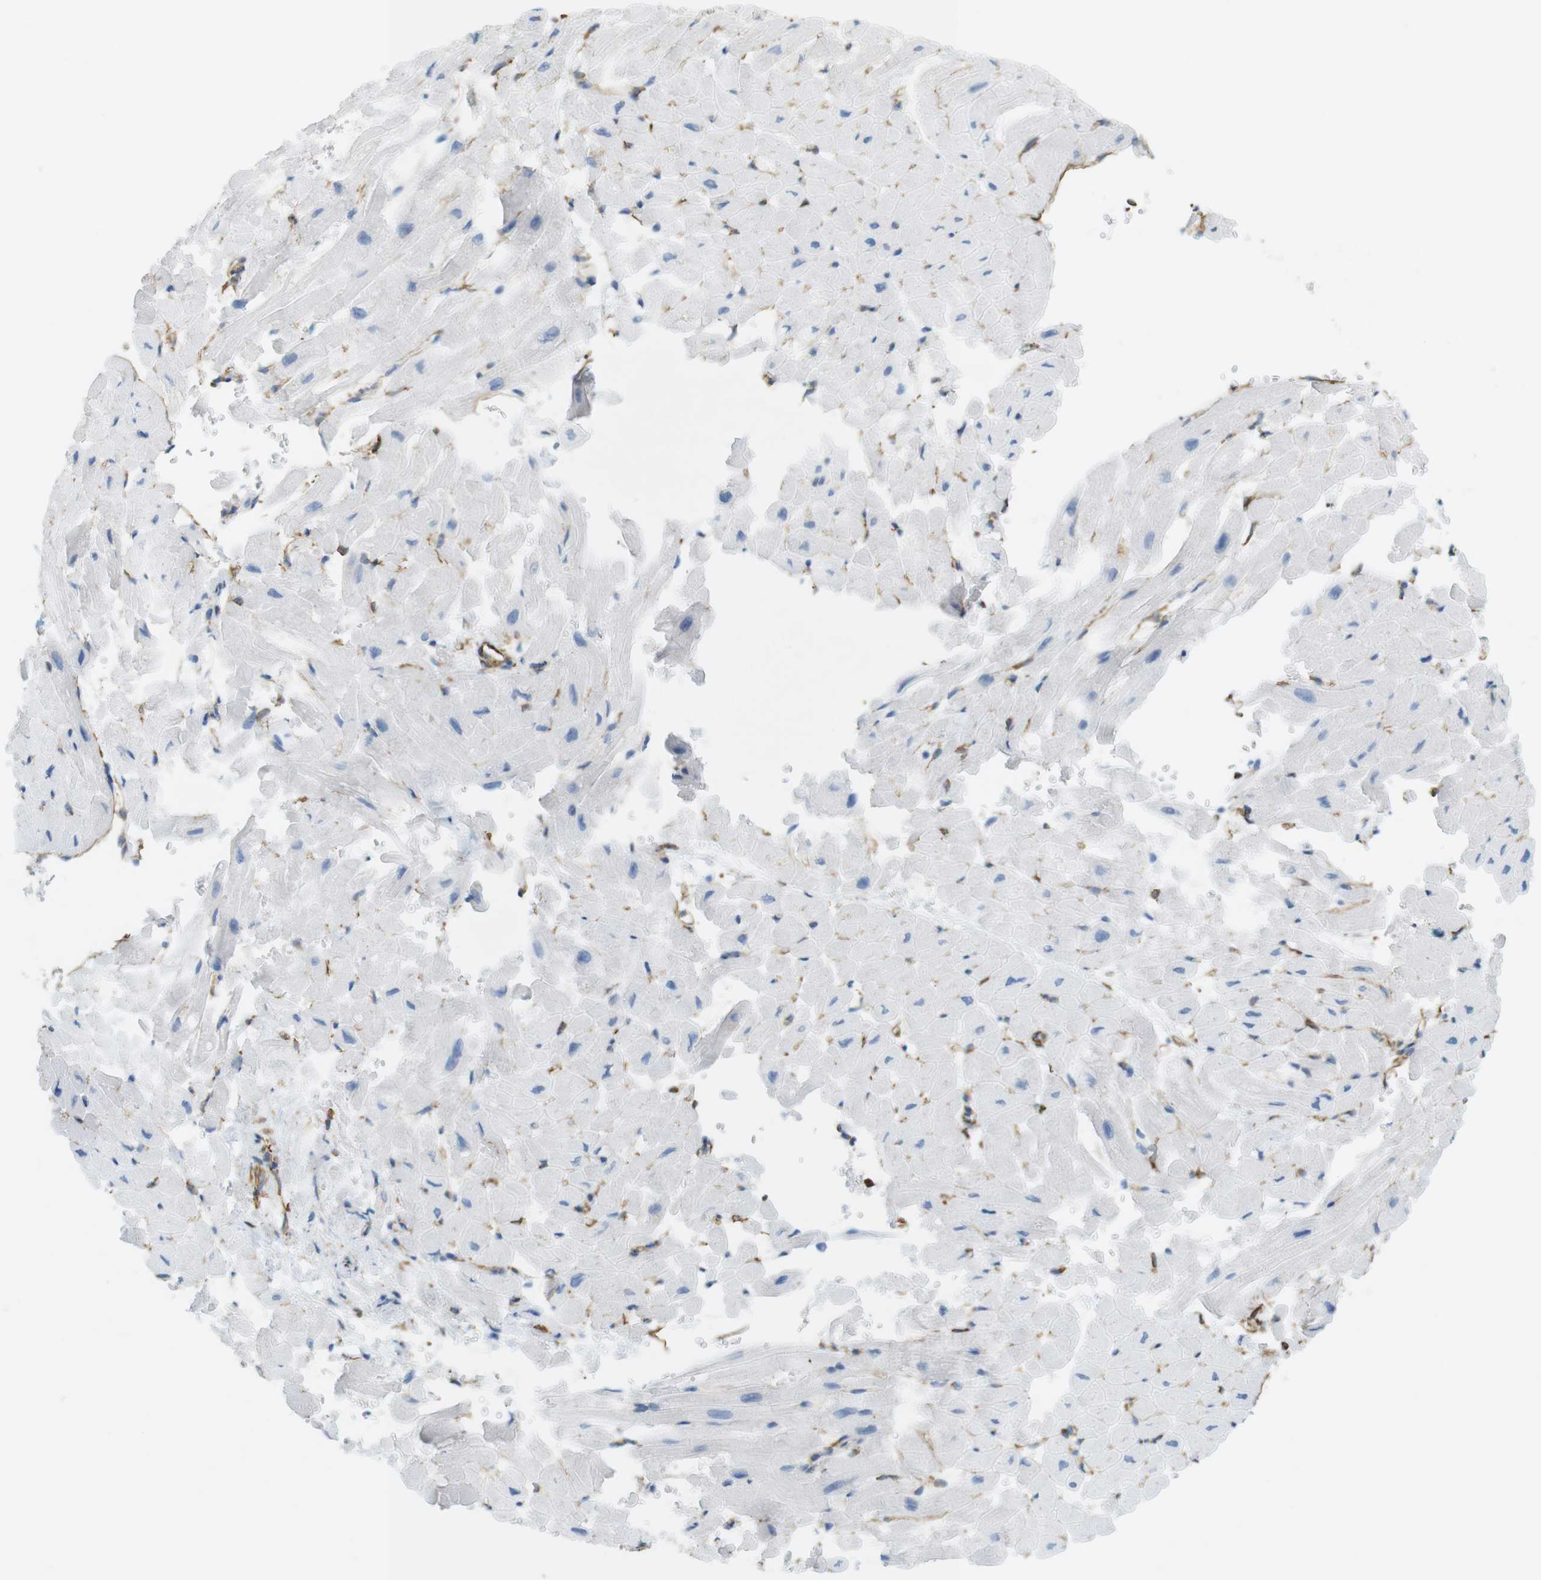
{"staining": {"intensity": "negative", "quantity": "none", "location": "none"}, "tissue": "heart muscle", "cell_type": "Cardiomyocytes", "image_type": "normal", "snomed": [{"axis": "morphology", "description": "Normal tissue, NOS"}, {"axis": "topography", "description": "Heart"}], "caption": "Immunohistochemical staining of benign human heart muscle shows no significant expression in cardiomyocytes.", "gene": "MS4A10", "patient": {"sex": "male", "age": 45}}